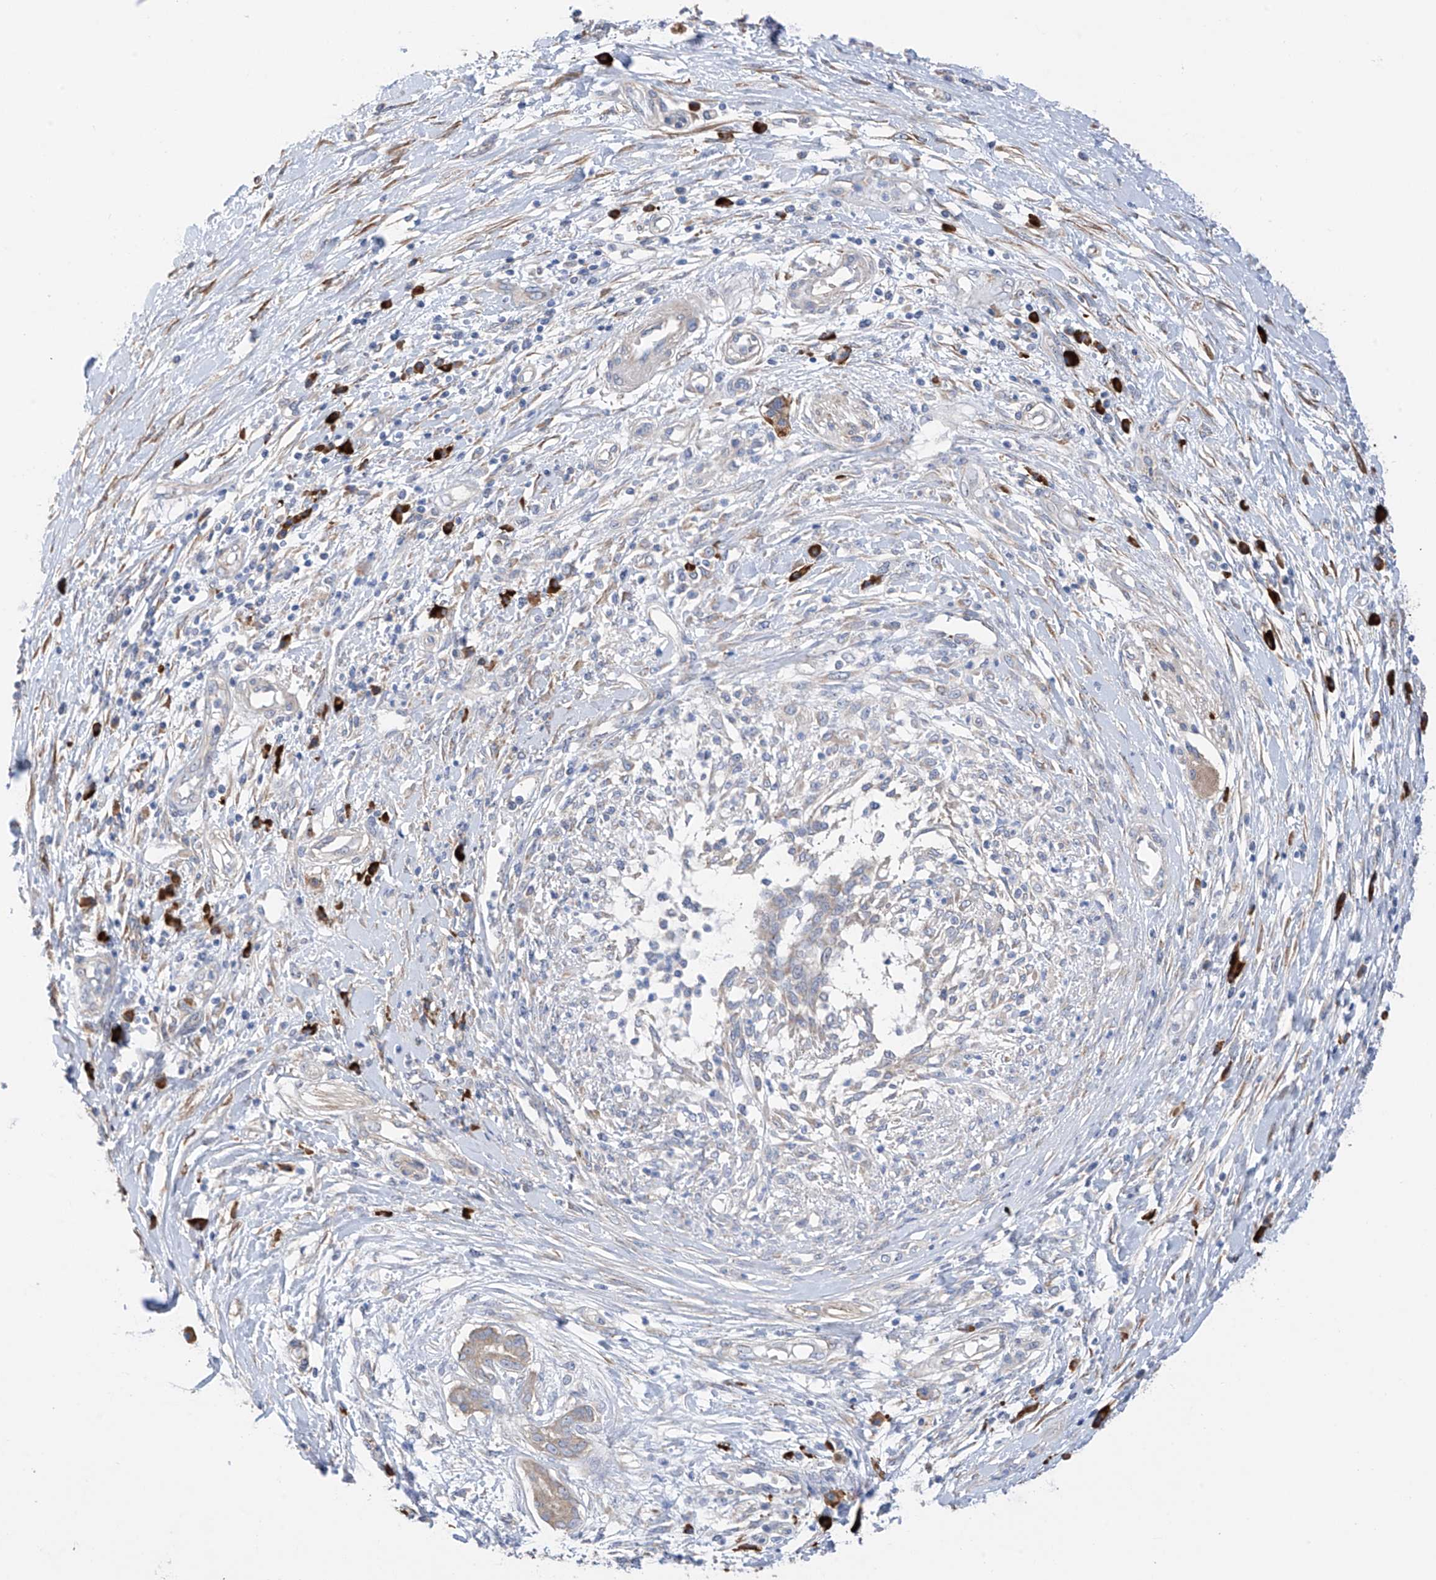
{"staining": {"intensity": "weak", "quantity": "<25%", "location": "cytoplasmic/membranous"}, "tissue": "pancreatic cancer", "cell_type": "Tumor cells", "image_type": "cancer", "snomed": [{"axis": "morphology", "description": "Adenocarcinoma, NOS"}, {"axis": "topography", "description": "Pancreas"}], "caption": "This is a micrograph of immunohistochemistry staining of pancreatic cancer, which shows no staining in tumor cells. (Stains: DAB (3,3'-diaminobenzidine) IHC with hematoxylin counter stain, Microscopy: brightfield microscopy at high magnification).", "gene": "REC8", "patient": {"sex": "female", "age": 56}}